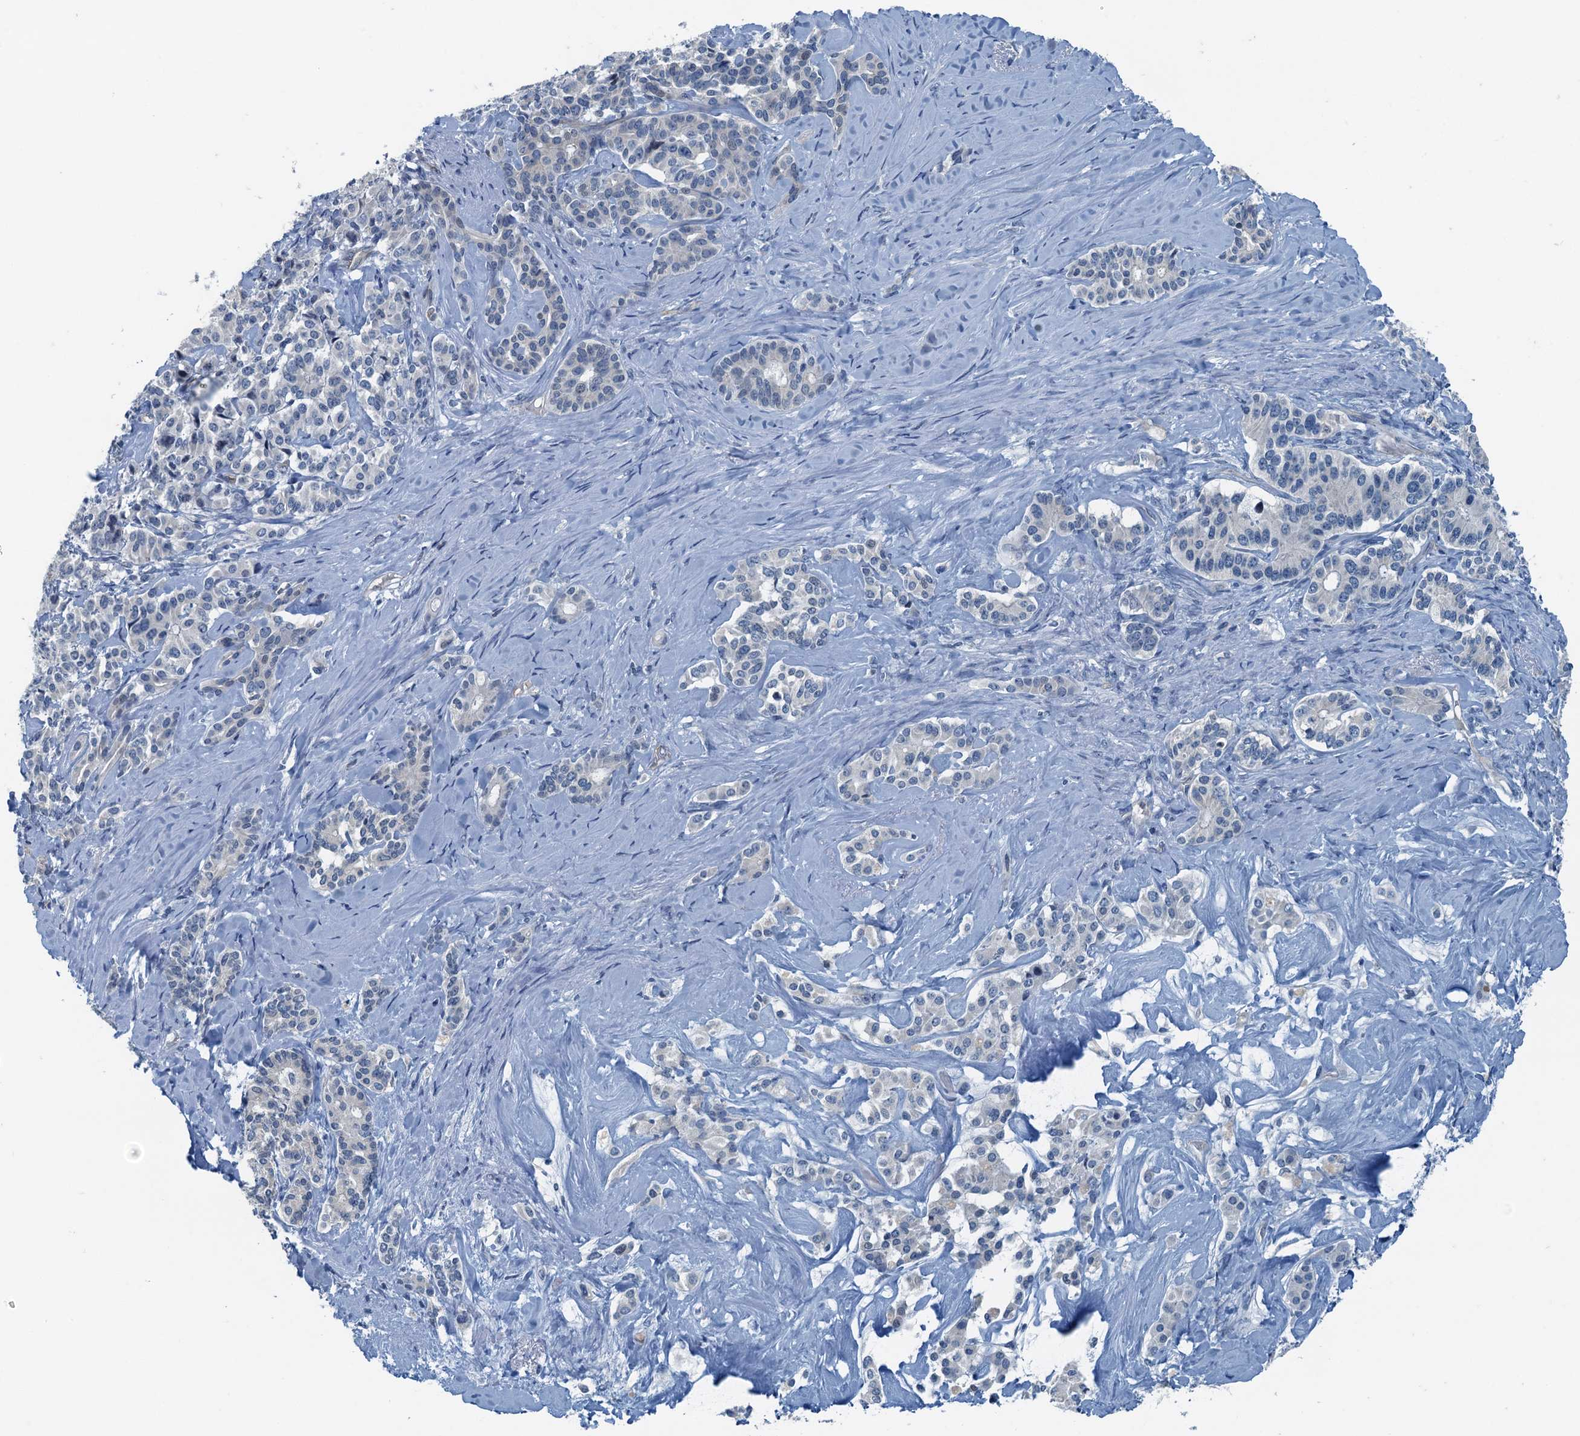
{"staining": {"intensity": "negative", "quantity": "none", "location": "none"}, "tissue": "pancreatic cancer", "cell_type": "Tumor cells", "image_type": "cancer", "snomed": [{"axis": "morphology", "description": "Adenocarcinoma, NOS"}, {"axis": "topography", "description": "Pancreas"}], "caption": "Human pancreatic cancer stained for a protein using immunohistochemistry displays no staining in tumor cells.", "gene": "GFOD2", "patient": {"sex": "female", "age": 74}}